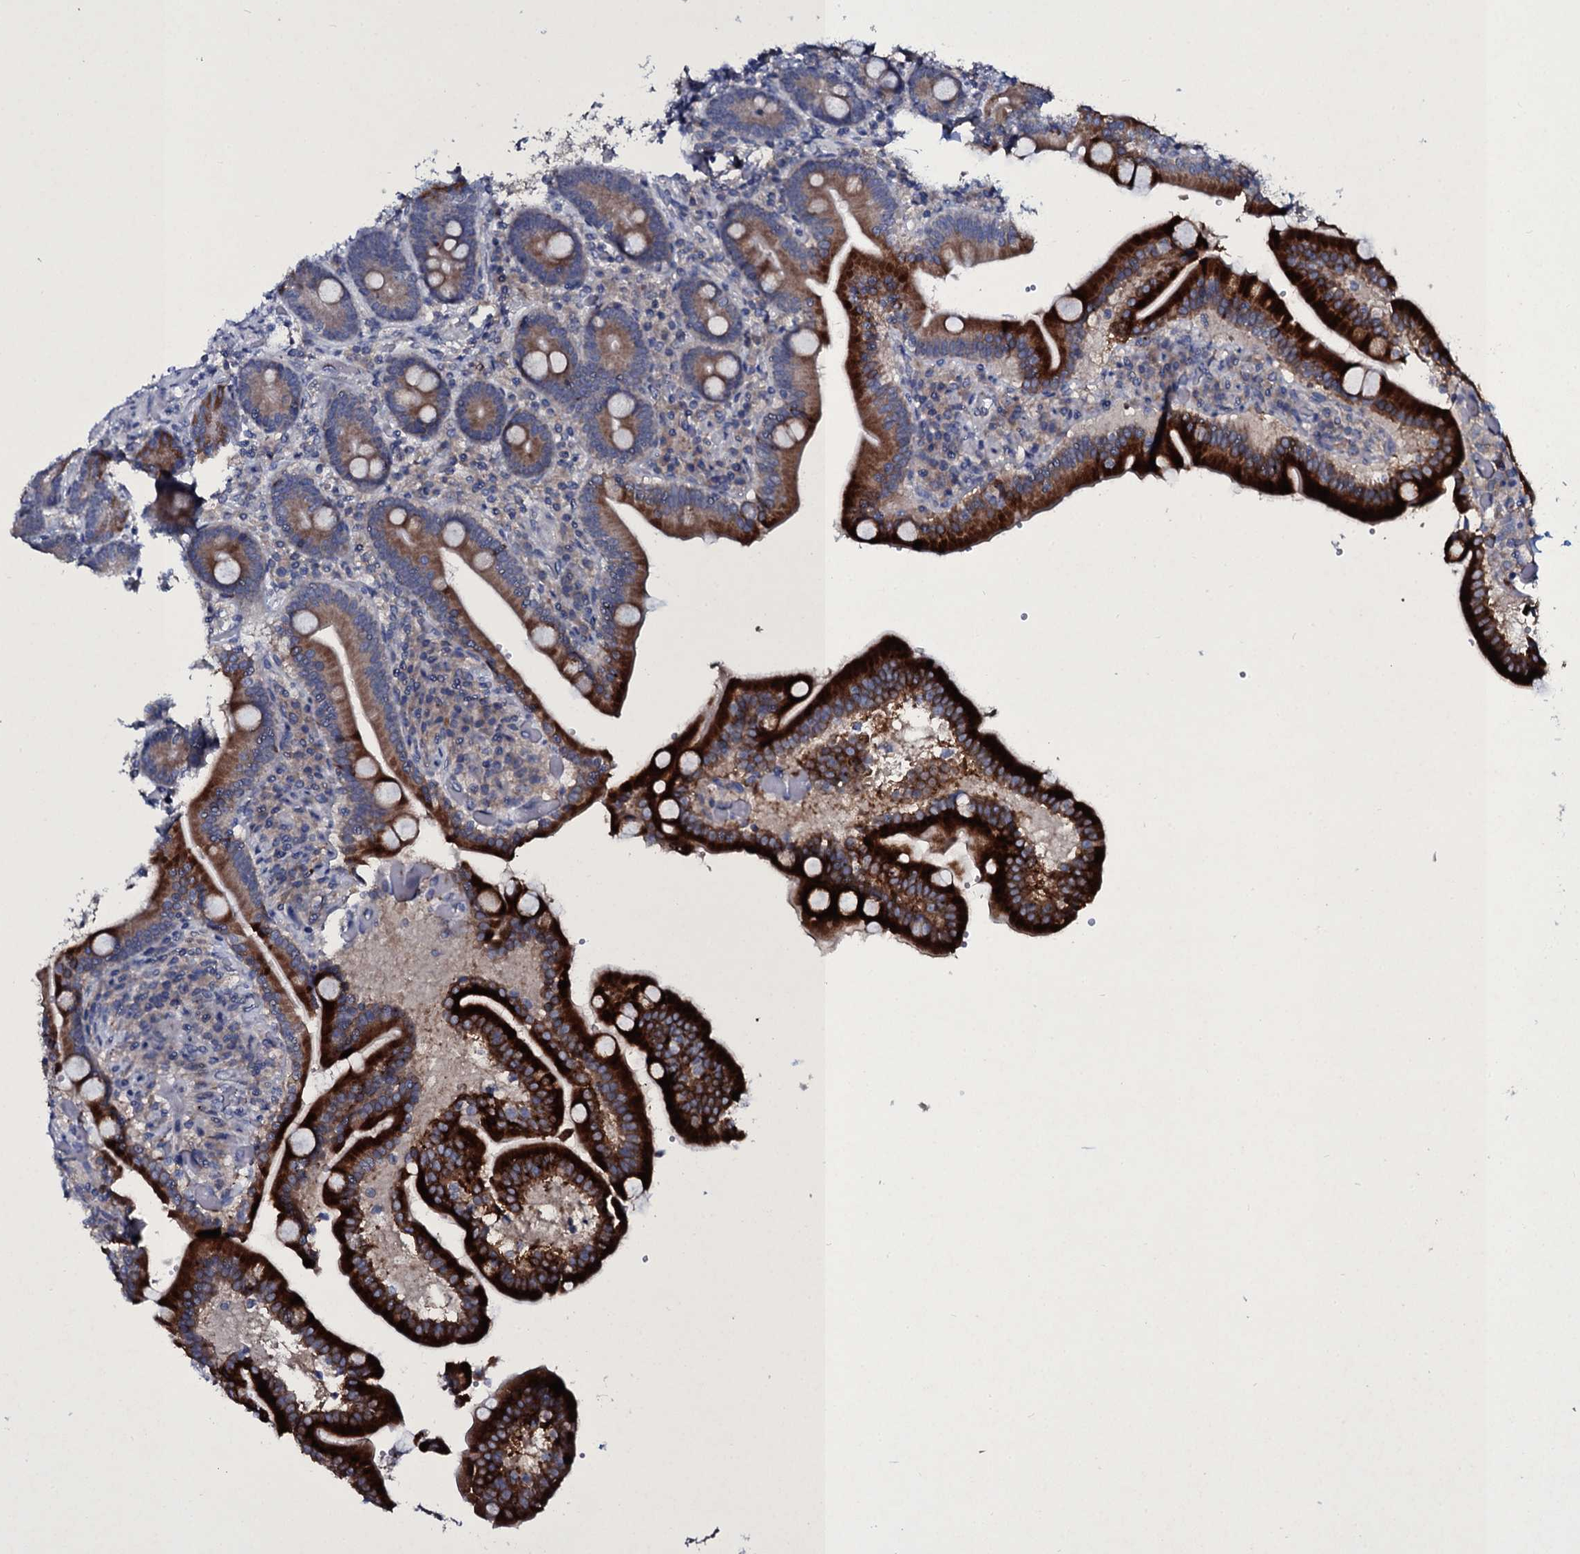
{"staining": {"intensity": "strong", "quantity": "25%-75%", "location": "cytoplasmic/membranous"}, "tissue": "duodenum", "cell_type": "Glandular cells", "image_type": "normal", "snomed": [{"axis": "morphology", "description": "Normal tissue, NOS"}, {"axis": "topography", "description": "Duodenum"}], "caption": "Brown immunohistochemical staining in unremarkable human duodenum demonstrates strong cytoplasmic/membranous staining in approximately 25%-75% of glandular cells.", "gene": "TPGS2", "patient": {"sex": "female", "age": 62}}